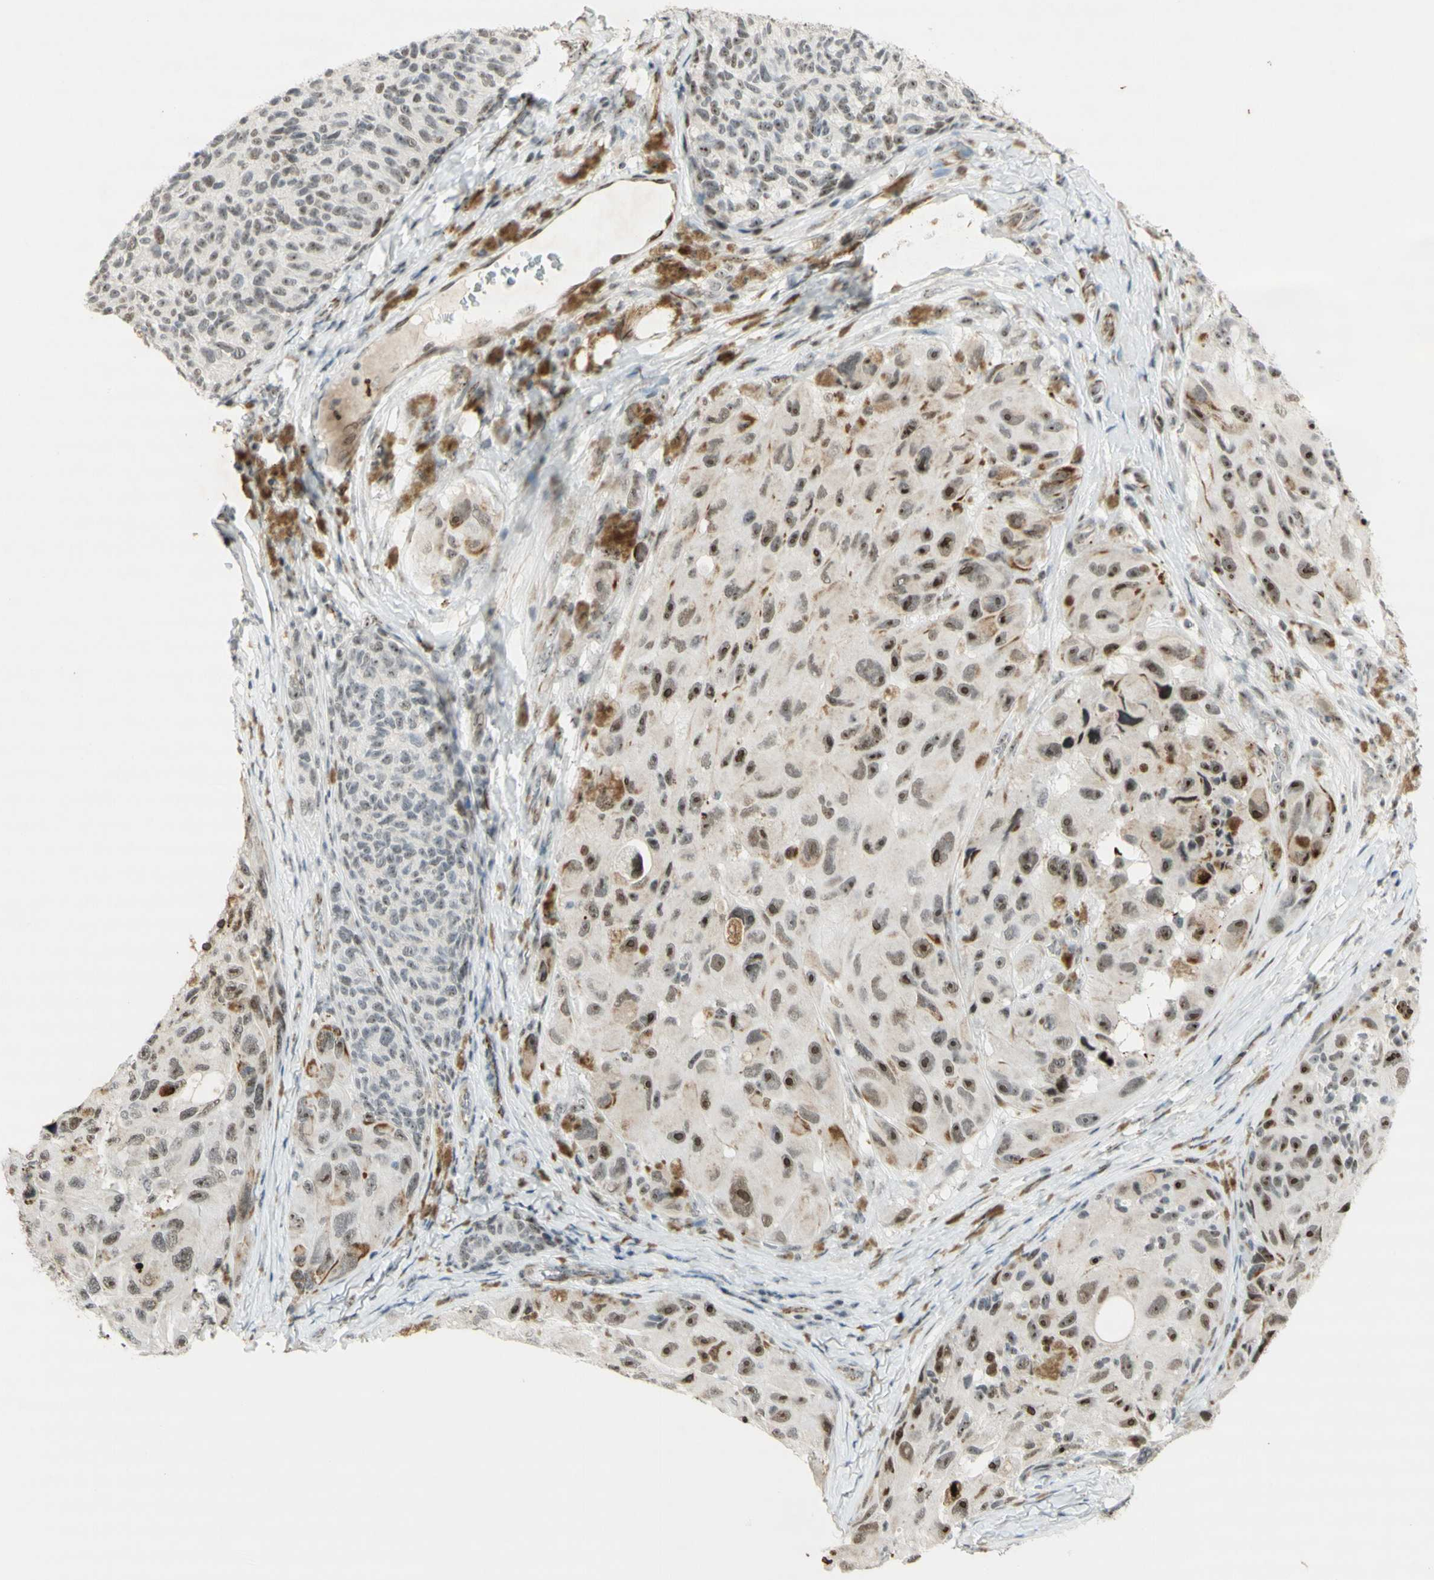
{"staining": {"intensity": "moderate", "quantity": ">75%", "location": "nuclear"}, "tissue": "melanoma", "cell_type": "Tumor cells", "image_type": "cancer", "snomed": [{"axis": "morphology", "description": "Malignant melanoma, NOS"}, {"axis": "topography", "description": "Skin"}], "caption": "About >75% of tumor cells in malignant melanoma exhibit moderate nuclear protein staining as visualized by brown immunohistochemical staining.", "gene": "IRF1", "patient": {"sex": "female", "age": 73}}